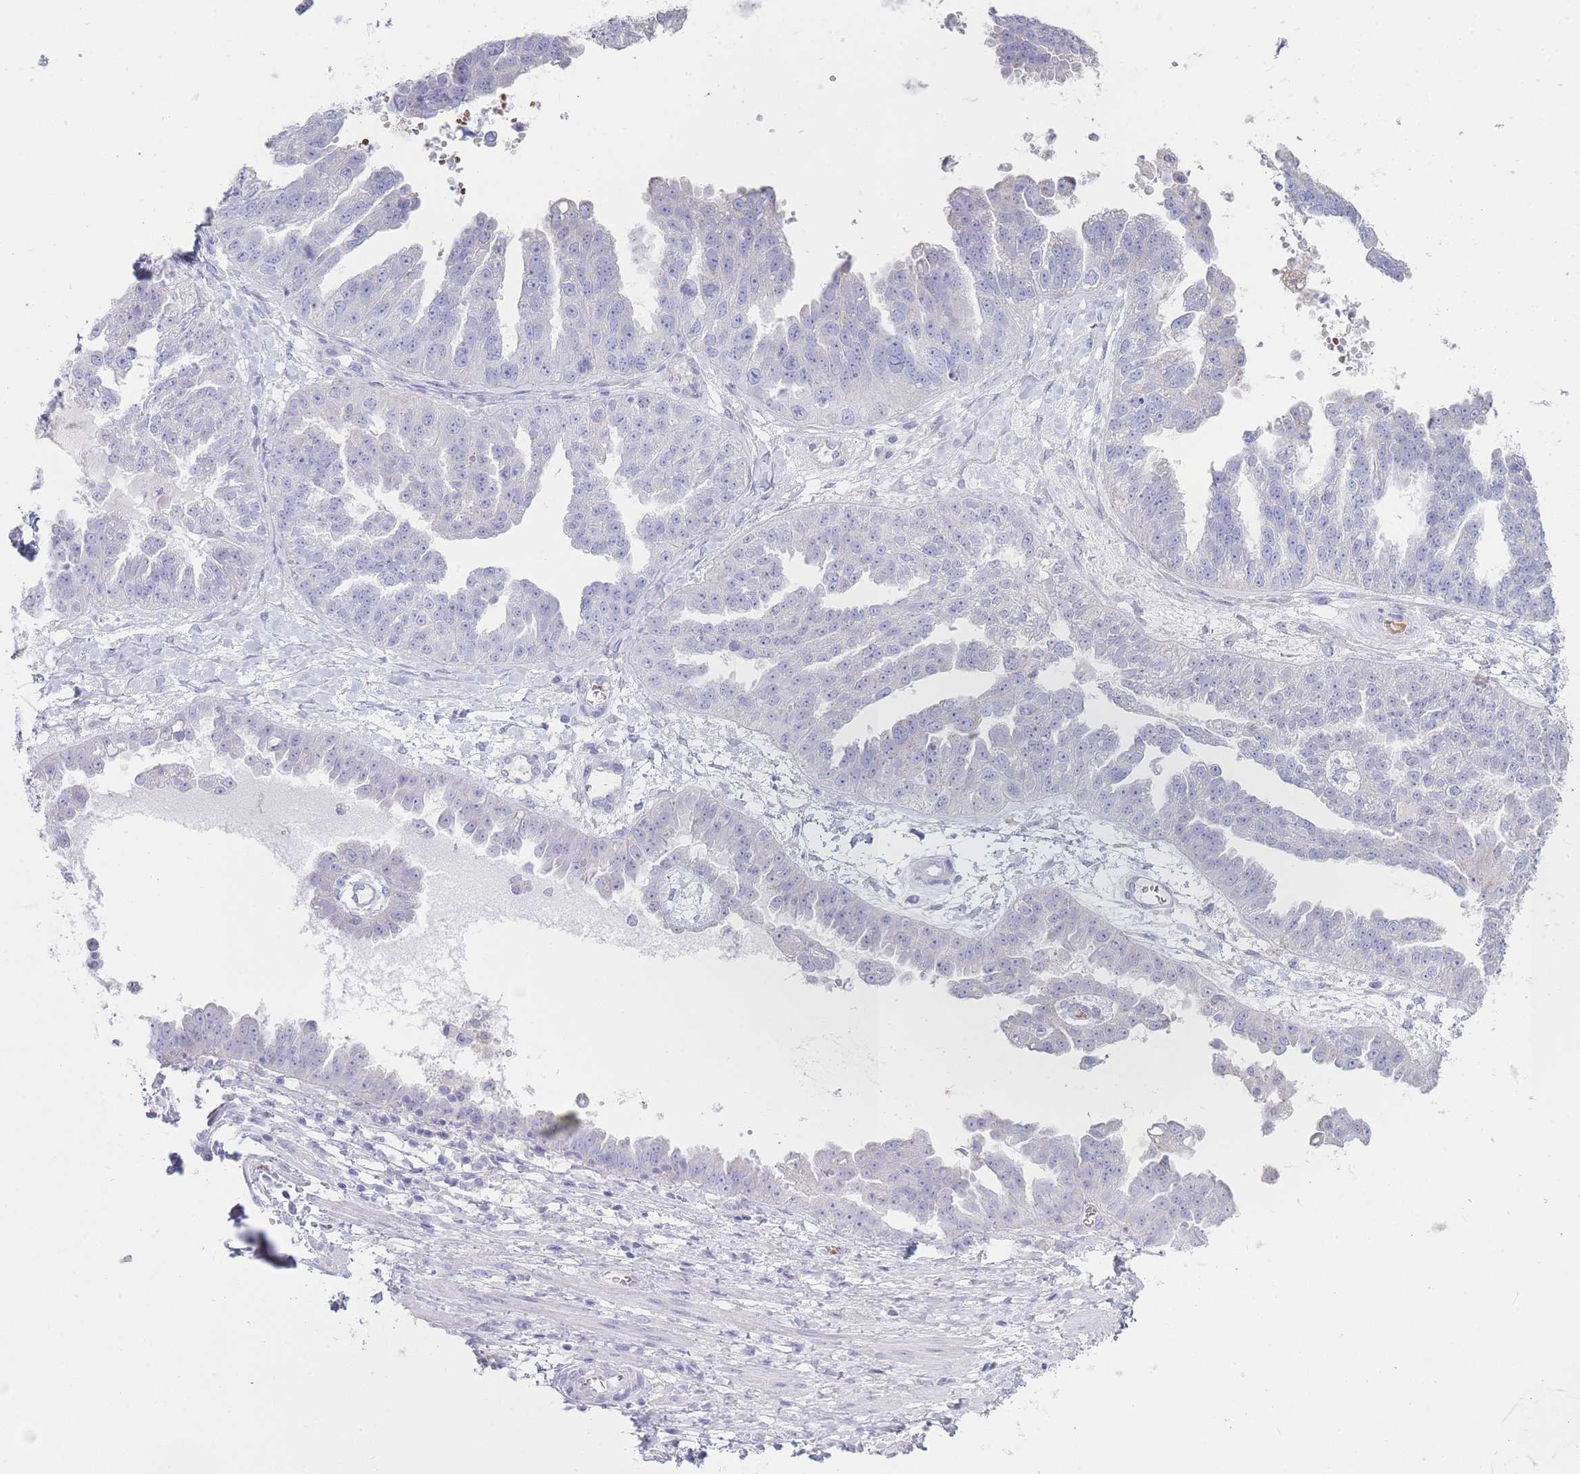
{"staining": {"intensity": "negative", "quantity": "none", "location": "none"}, "tissue": "ovarian cancer", "cell_type": "Tumor cells", "image_type": "cancer", "snomed": [{"axis": "morphology", "description": "Cystadenocarcinoma, serous, NOS"}, {"axis": "topography", "description": "Ovary"}], "caption": "The micrograph reveals no significant positivity in tumor cells of serous cystadenocarcinoma (ovarian).", "gene": "HBG2", "patient": {"sex": "female", "age": 58}}